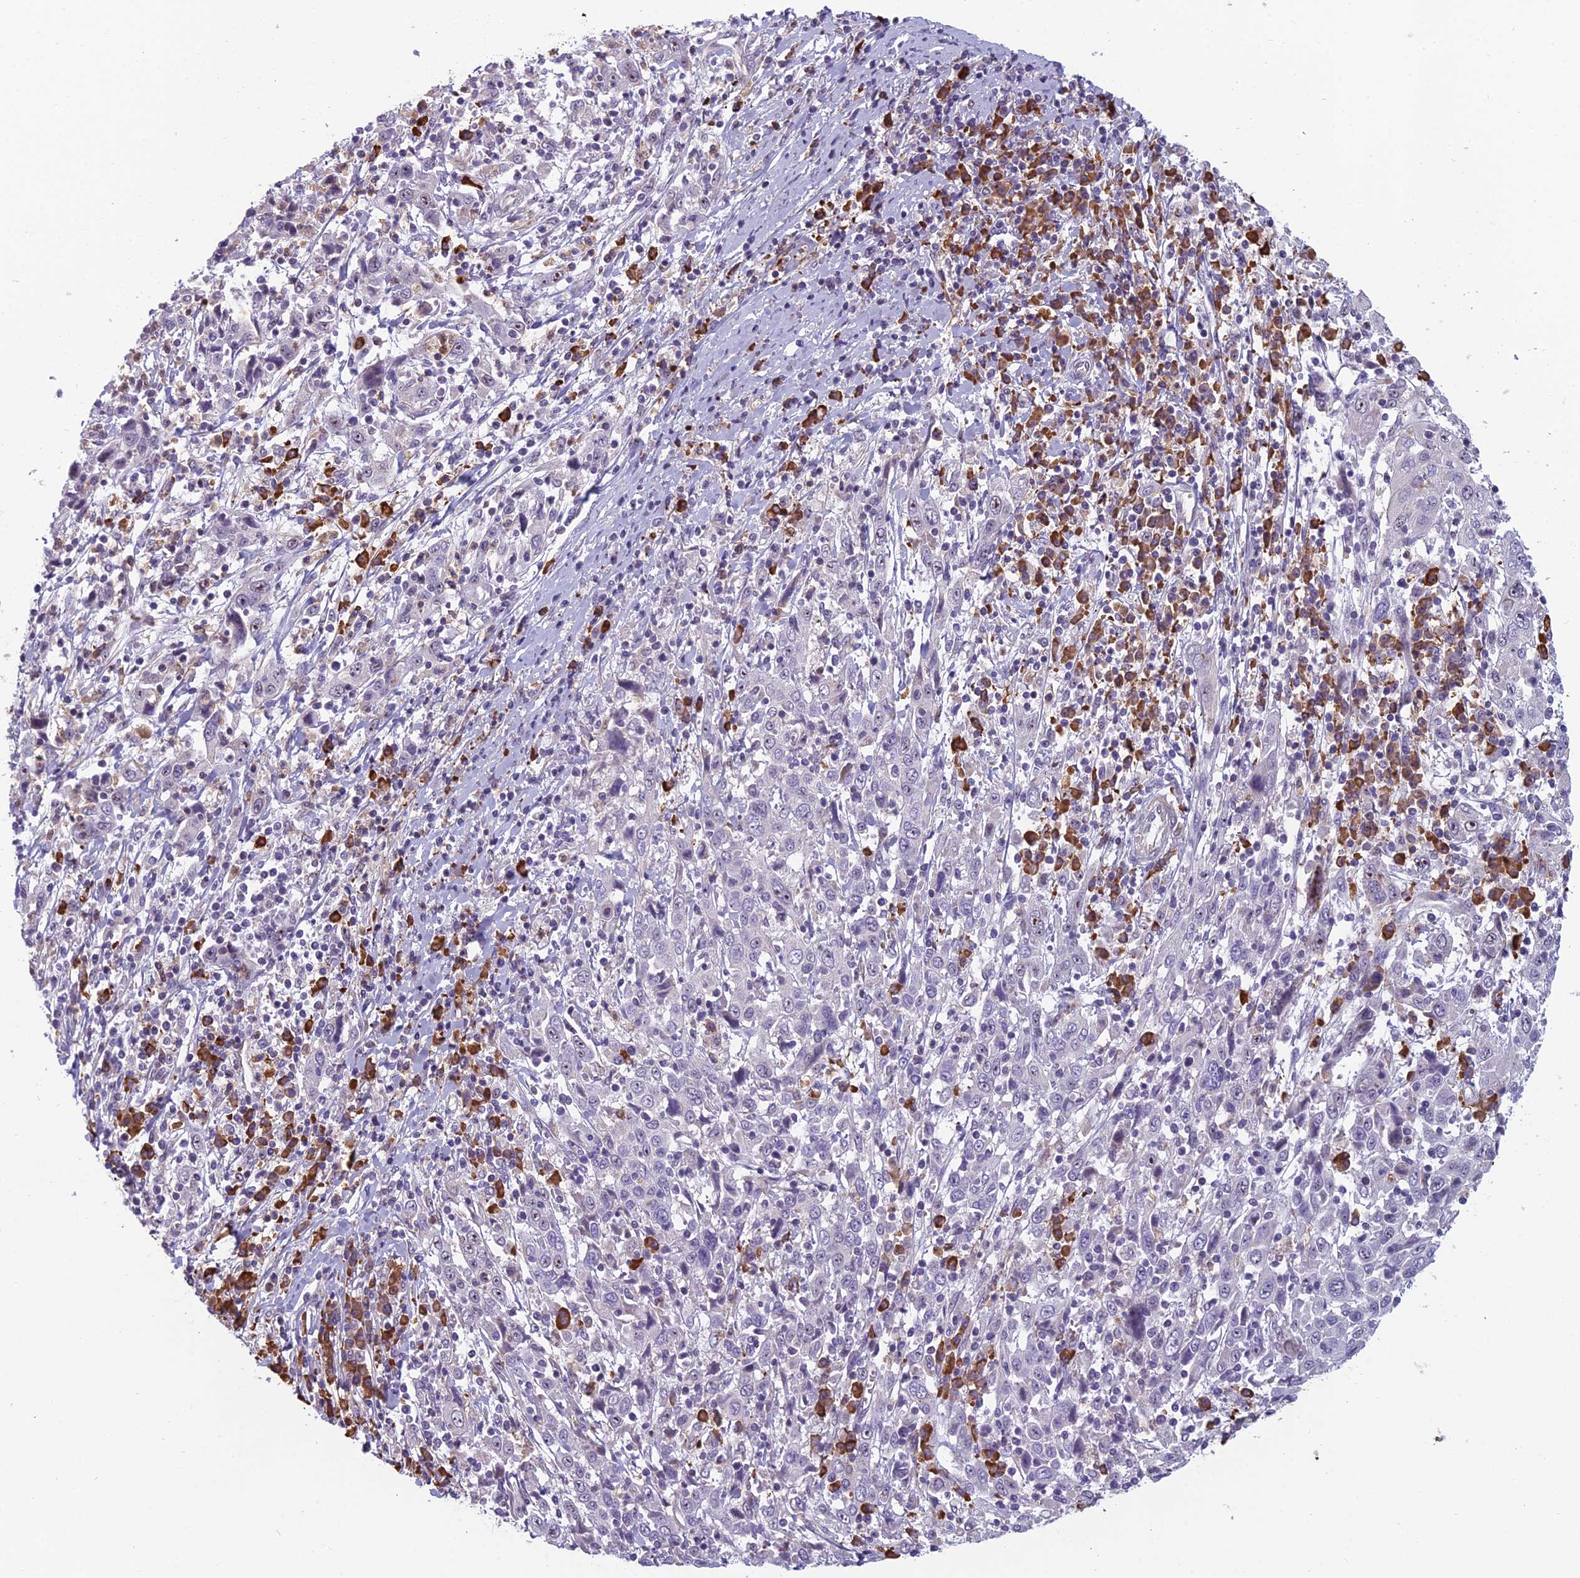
{"staining": {"intensity": "negative", "quantity": "none", "location": "none"}, "tissue": "cervical cancer", "cell_type": "Tumor cells", "image_type": "cancer", "snomed": [{"axis": "morphology", "description": "Squamous cell carcinoma, NOS"}, {"axis": "topography", "description": "Cervix"}], "caption": "Cervical squamous cell carcinoma stained for a protein using IHC demonstrates no positivity tumor cells.", "gene": "NOC2L", "patient": {"sex": "female", "age": 46}}